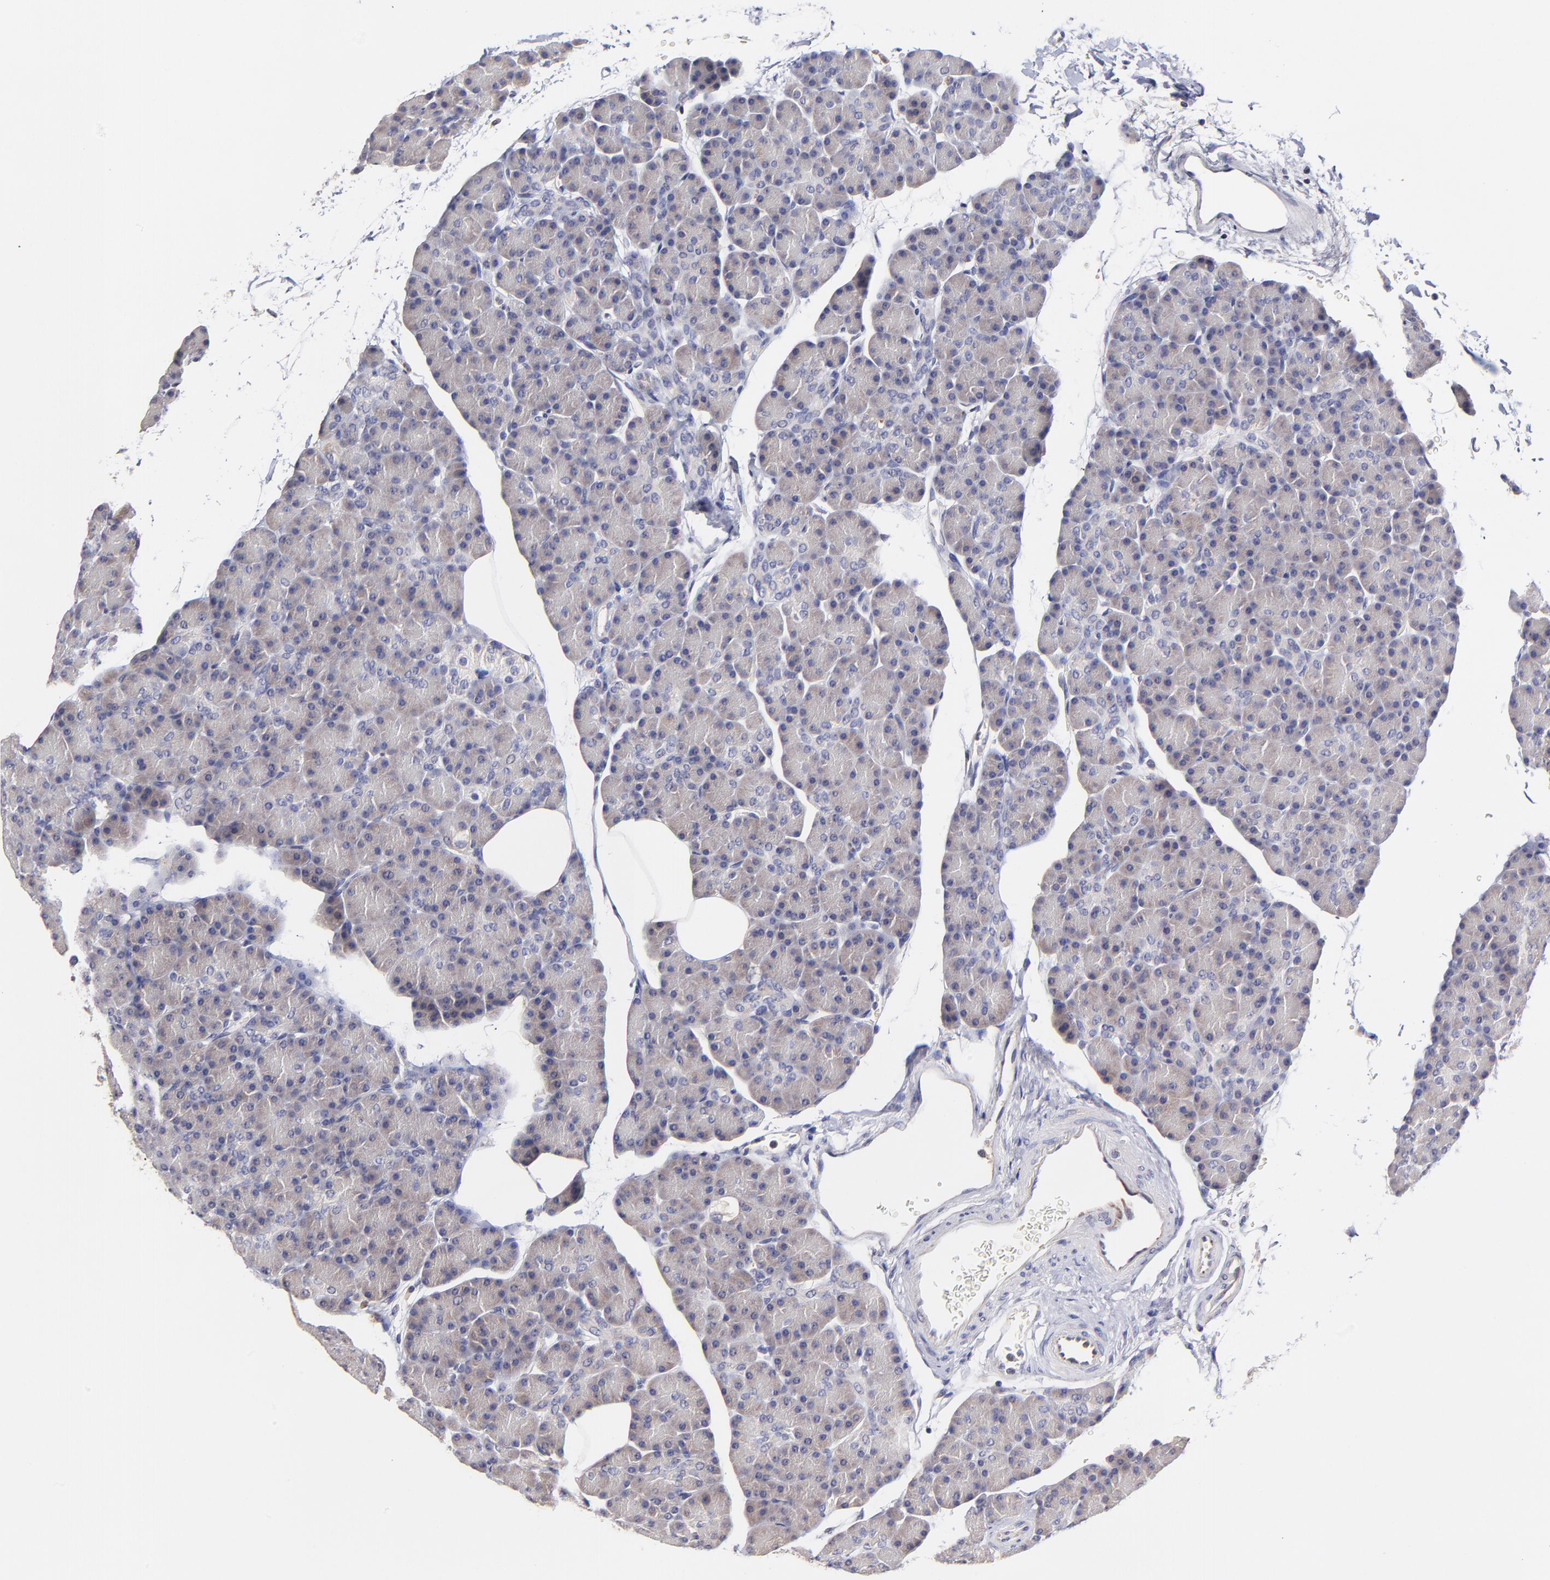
{"staining": {"intensity": "weak", "quantity": ">75%", "location": "cytoplasmic/membranous"}, "tissue": "pancreas", "cell_type": "Exocrine glandular cells", "image_type": "normal", "snomed": [{"axis": "morphology", "description": "Normal tissue, NOS"}, {"axis": "topography", "description": "Pancreas"}], "caption": "Protein expression by immunohistochemistry reveals weak cytoplasmic/membranous staining in approximately >75% of exocrine glandular cells in unremarkable pancreas.", "gene": "GCSAM", "patient": {"sex": "female", "age": 43}}